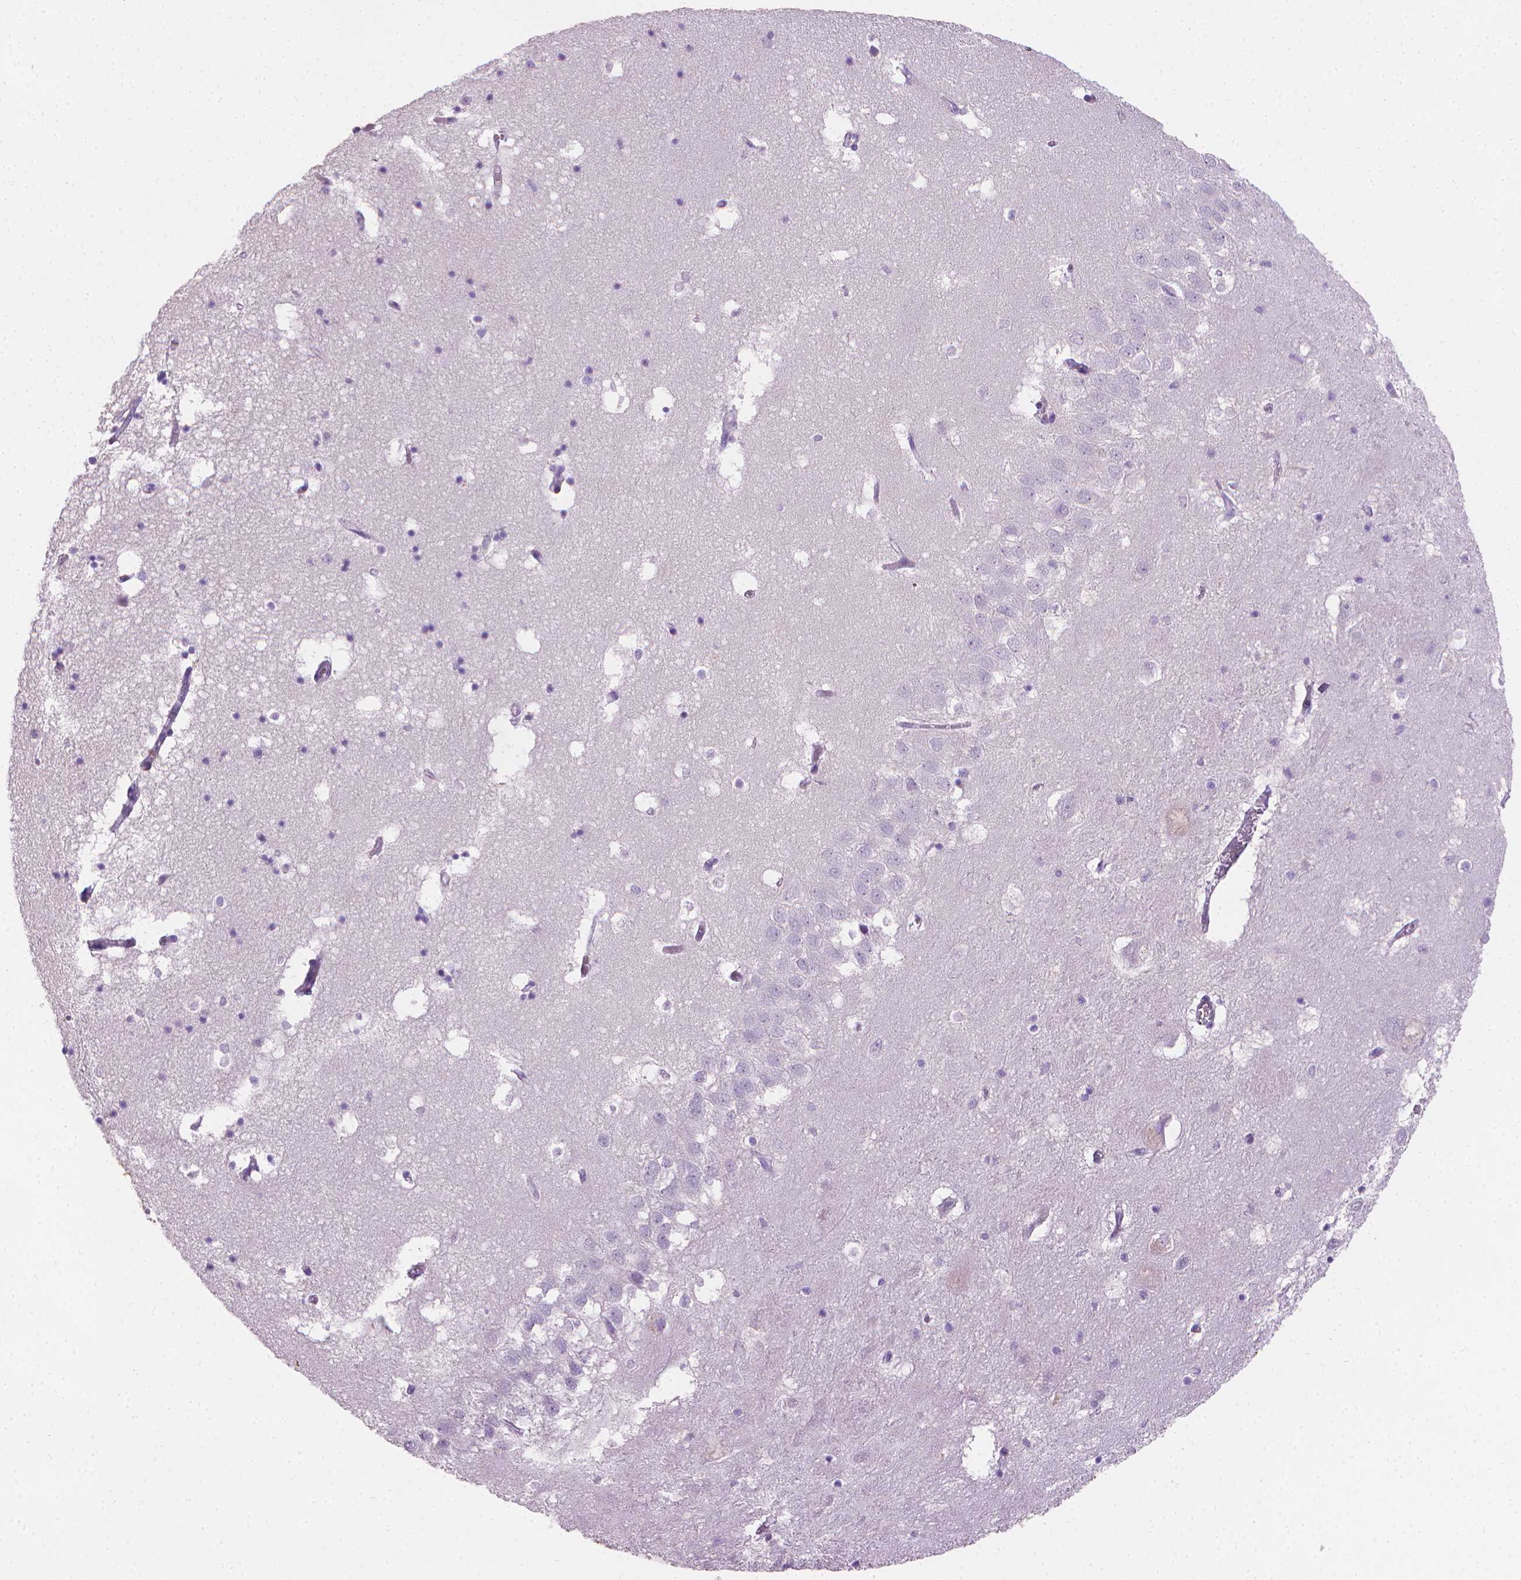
{"staining": {"intensity": "negative", "quantity": "none", "location": "none"}, "tissue": "hippocampus", "cell_type": "Glial cells", "image_type": "normal", "snomed": [{"axis": "morphology", "description": "Normal tissue, NOS"}, {"axis": "topography", "description": "Hippocampus"}], "caption": "IHC micrograph of normal hippocampus: hippocampus stained with DAB demonstrates no significant protein expression in glial cells.", "gene": "TNNI2", "patient": {"sex": "male", "age": 58}}